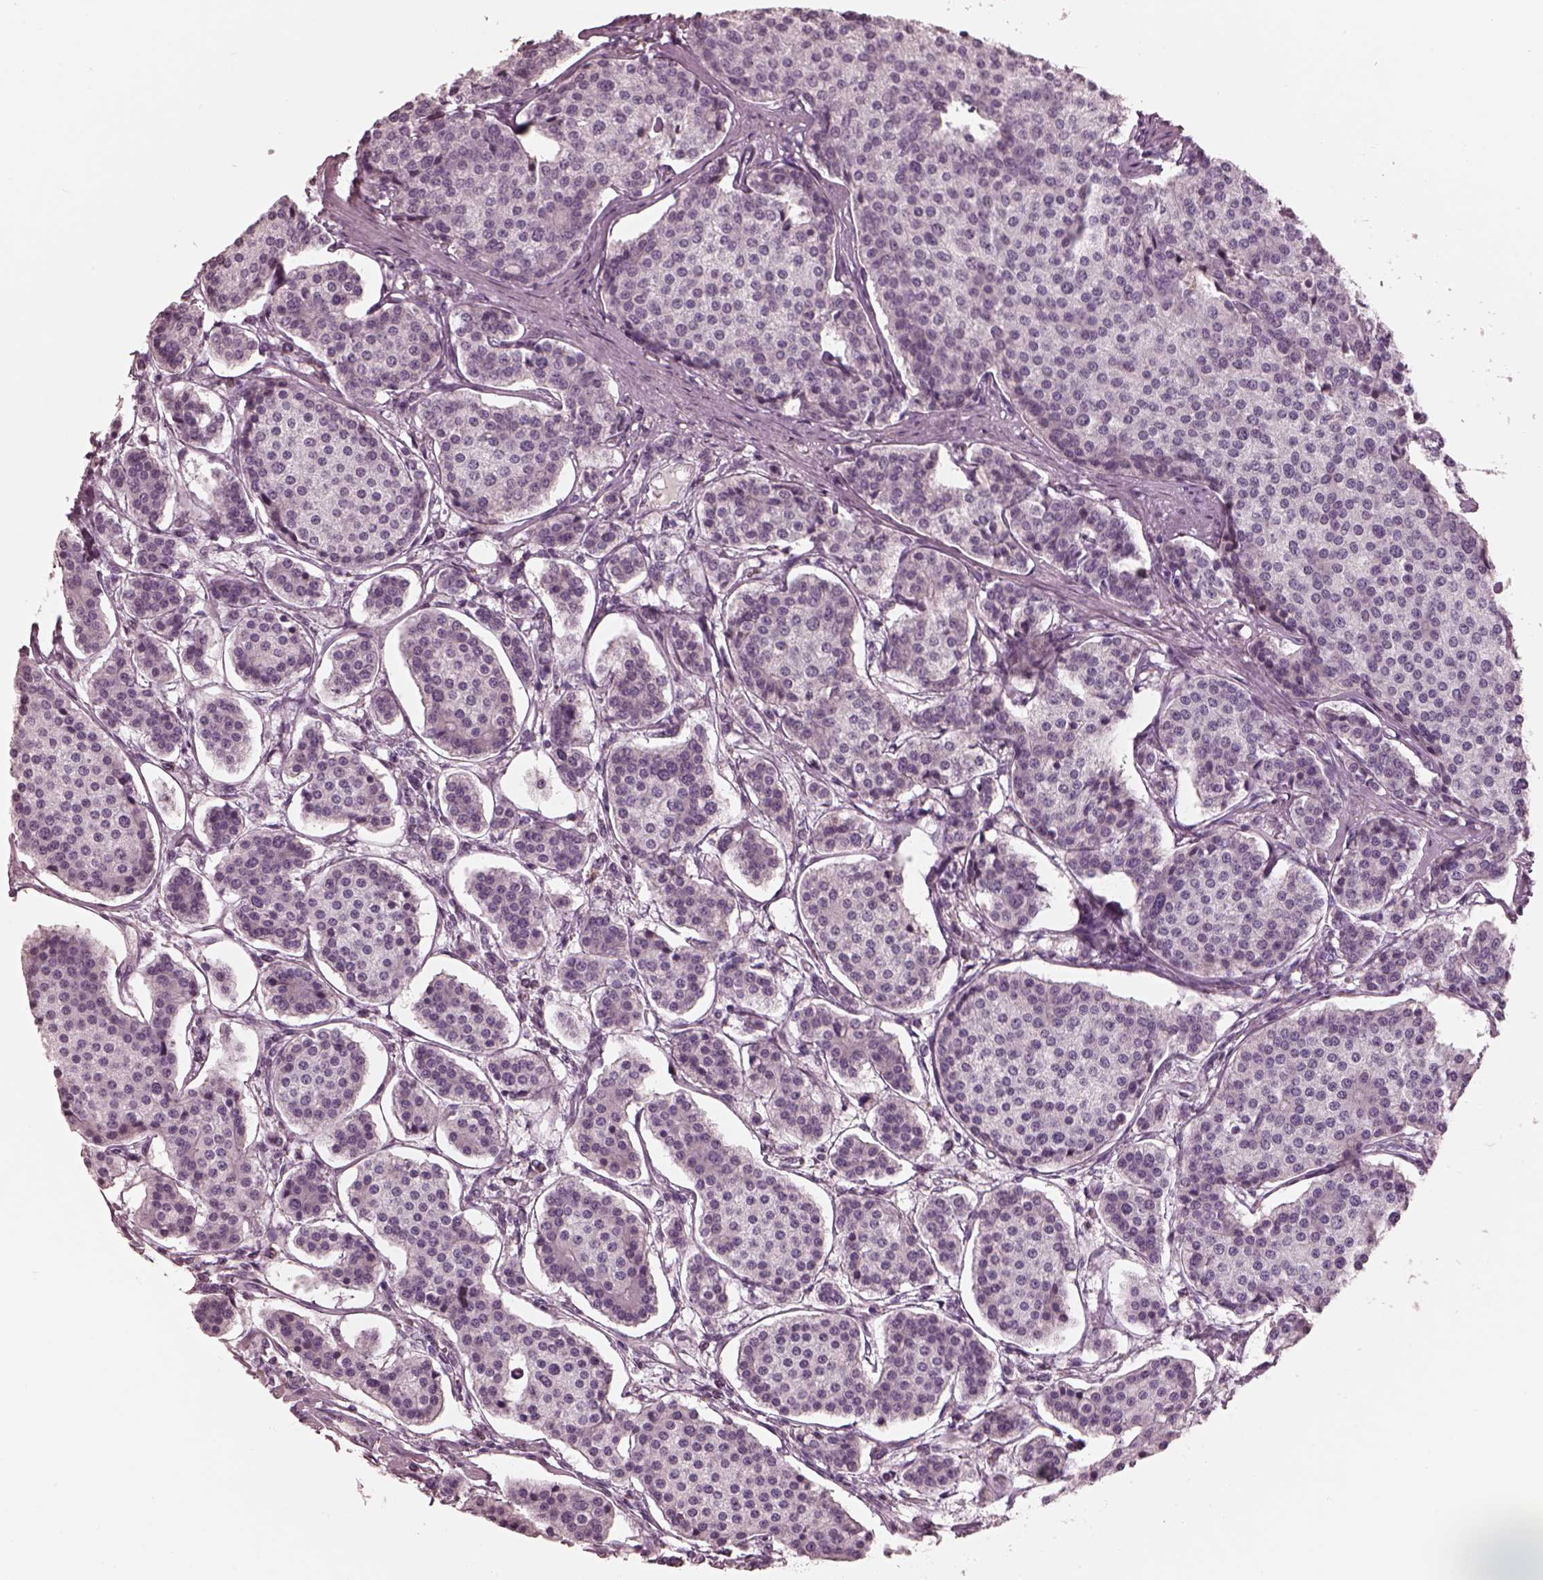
{"staining": {"intensity": "negative", "quantity": "none", "location": "none"}, "tissue": "carcinoid", "cell_type": "Tumor cells", "image_type": "cancer", "snomed": [{"axis": "morphology", "description": "Carcinoid, malignant, NOS"}, {"axis": "topography", "description": "Small intestine"}], "caption": "A high-resolution photomicrograph shows IHC staining of carcinoid, which displays no significant positivity in tumor cells.", "gene": "CADM2", "patient": {"sex": "female", "age": 65}}